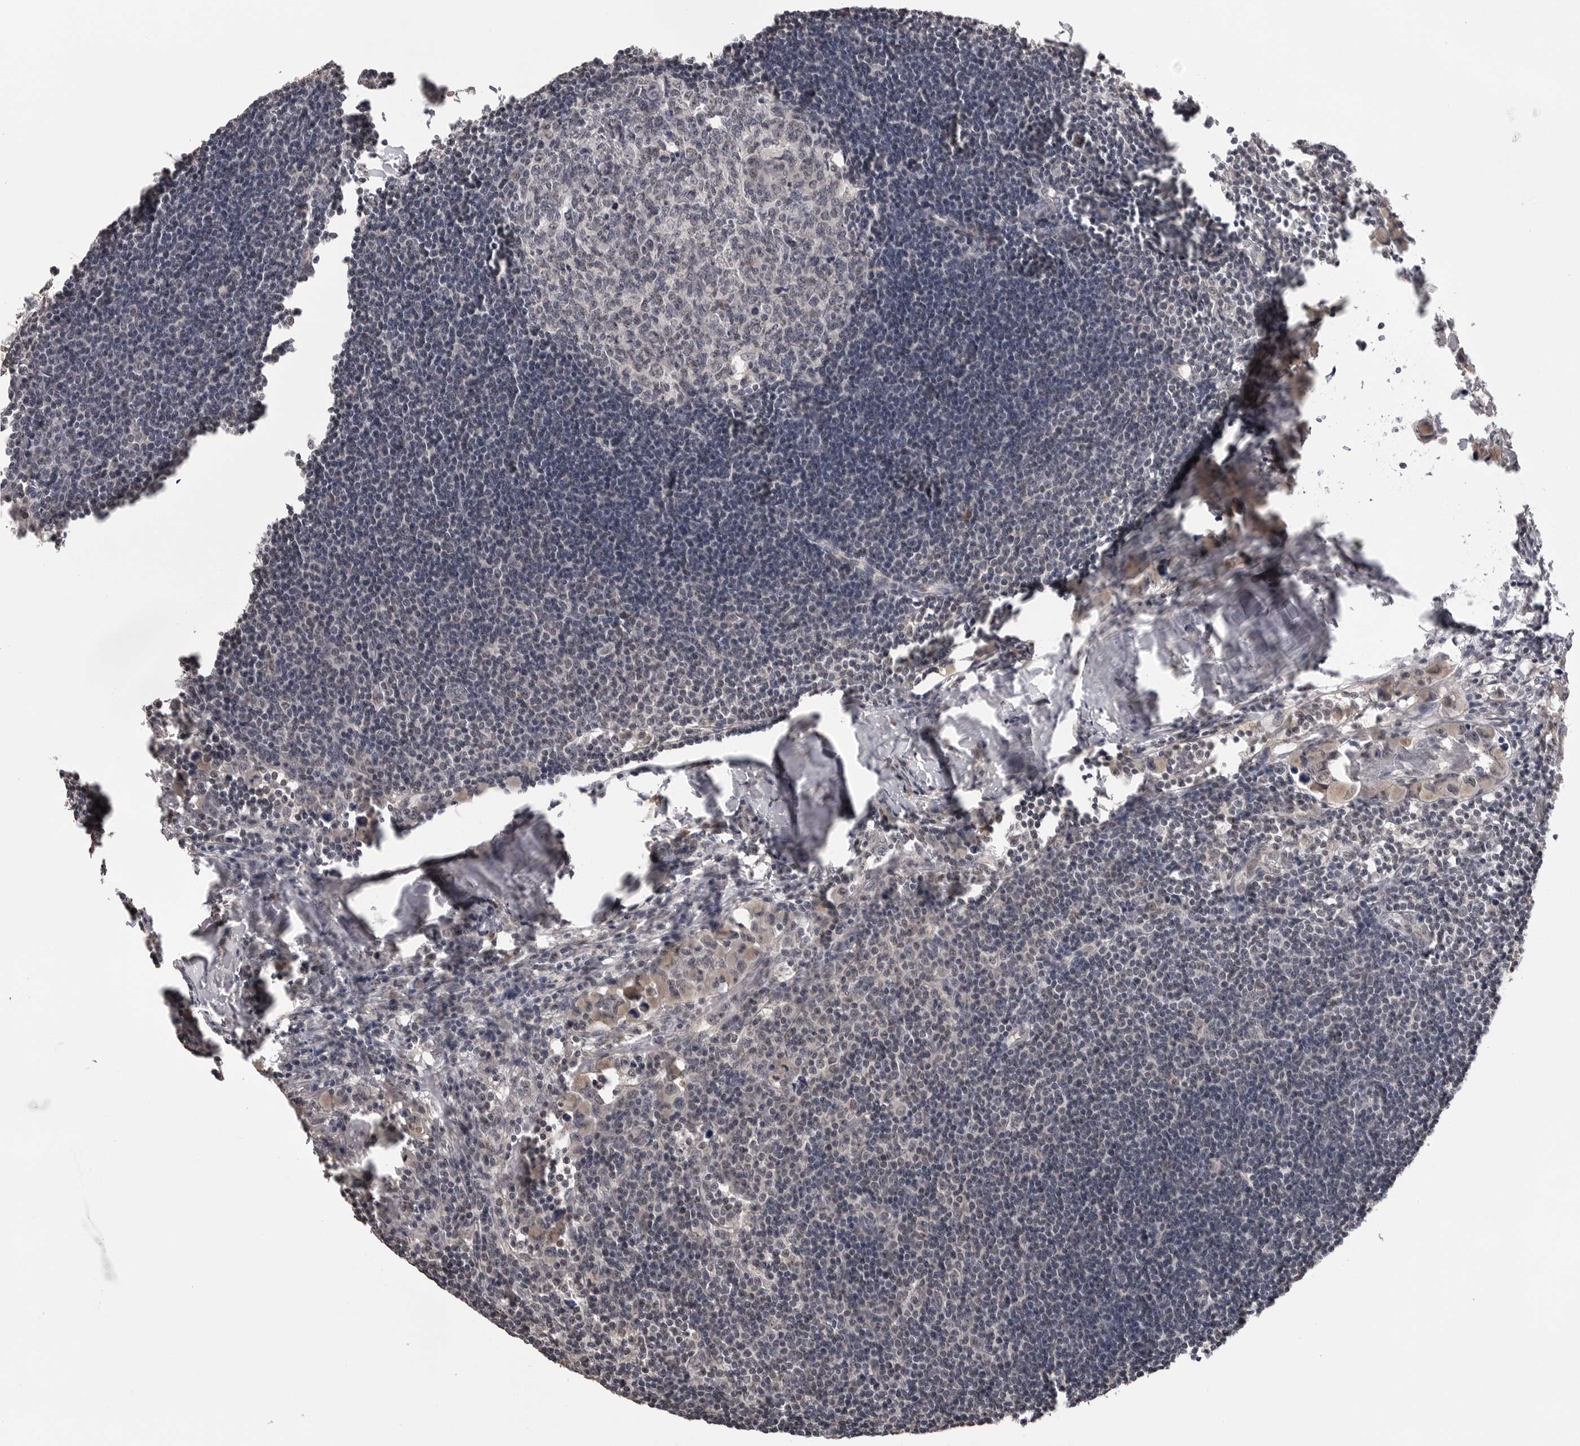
{"staining": {"intensity": "negative", "quantity": "none", "location": "none"}, "tissue": "lymph node", "cell_type": "Germinal center cells", "image_type": "normal", "snomed": [{"axis": "morphology", "description": "Normal tissue, NOS"}, {"axis": "morphology", "description": "Malignant melanoma, Metastatic site"}, {"axis": "topography", "description": "Lymph node"}], "caption": "Immunohistochemical staining of normal human lymph node shows no significant expression in germinal center cells. The staining was performed using DAB to visualize the protein expression in brown, while the nuclei were stained in blue with hematoxylin (Magnification: 20x).", "gene": "CDK20", "patient": {"sex": "male", "age": 41}}